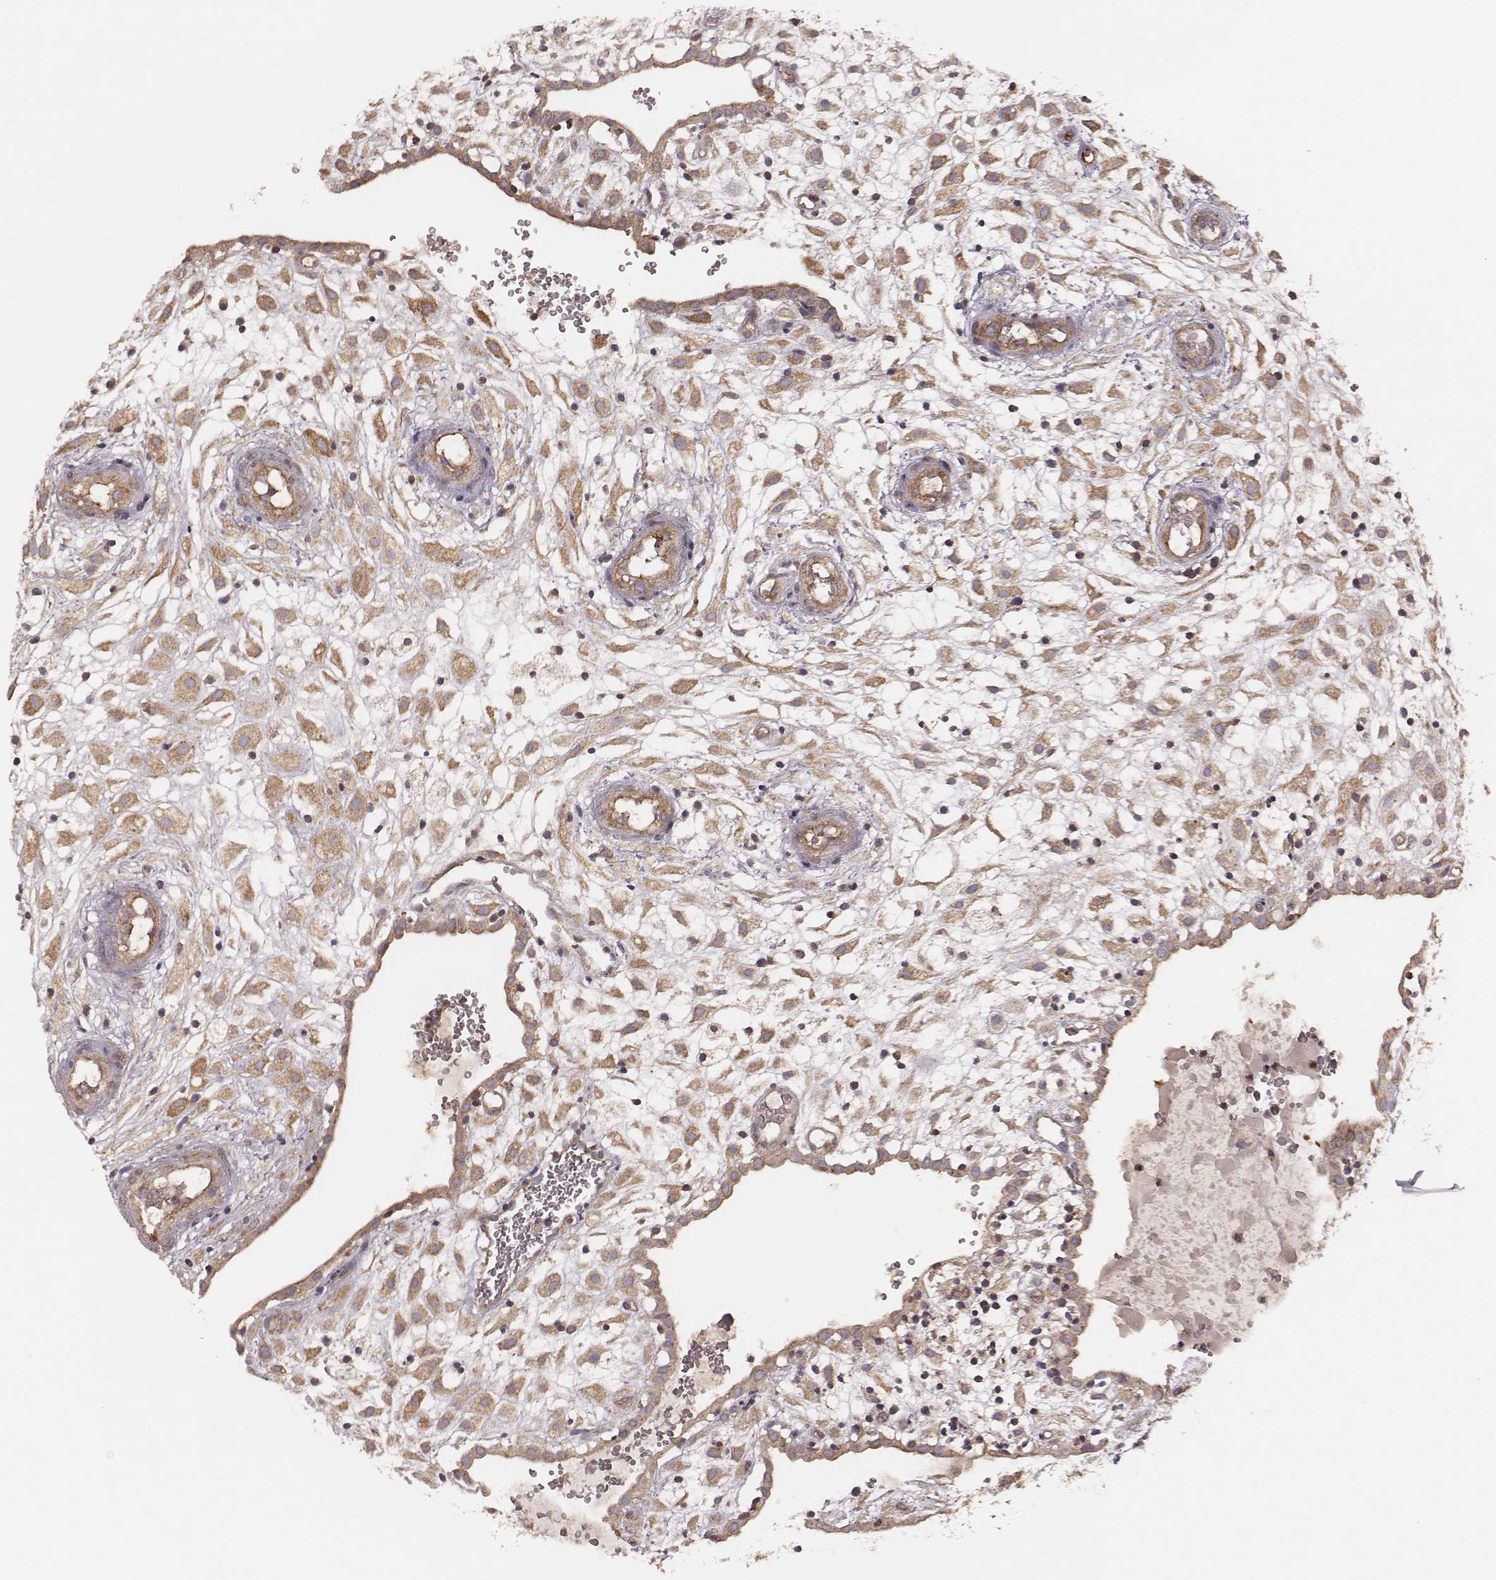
{"staining": {"intensity": "moderate", "quantity": ">75%", "location": "cytoplasmic/membranous"}, "tissue": "placenta", "cell_type": "Decidual cells", "image_type": "normal", "snomed": [{"axis": "morphology", "description": "Normal tissue, NOS"}, {"axis": "topography", "description": "Placenta"}], "caption": "Protein expression analysis of unremarkable placenta shows moderate cytoplasmic/membranous positivity in about >75% of decidual cells.", "gene": "CARS1", "patient": {"sex": "female", "age": 24}}